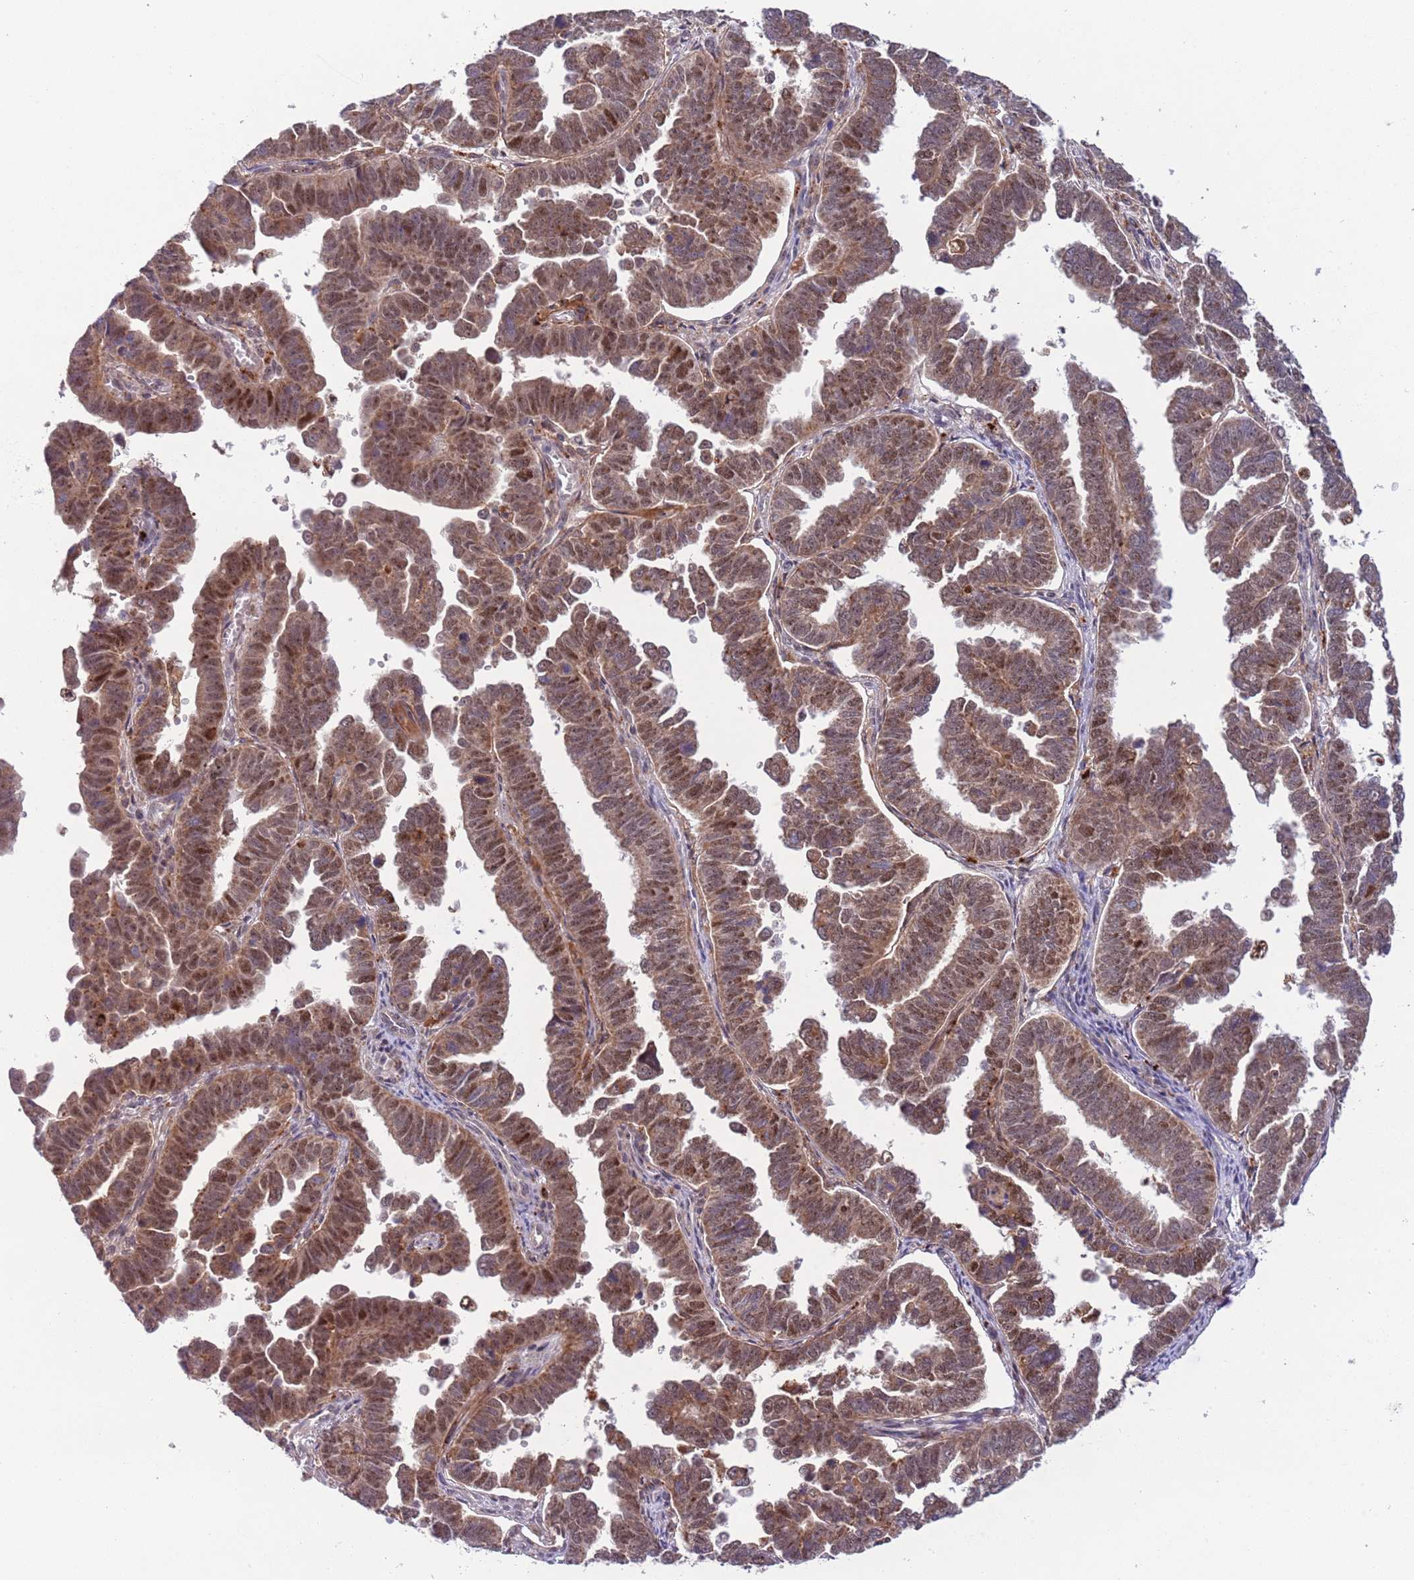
{"staining": {"intensity": "moderate", "quantity": ">75%", "location": "cytoplasmic/membranous,nuclear"}, "tissue": "endometrial cancer", "cell_type": "Tumor cells", "image_type": "cancer", "snomed": [{"axis": "morphology", "description": "Adenocarcinoma, NOS"}, {"axis": "topography", "description": "Endometrium"}], "caption": "This image exhibits immunohistochemistry staining of human endometrial adenocarcinoma, with medium moderate cytoplasmic/membranous and nuclear positivity in about >75% of tumor cells.", "gene": "TRIM27", "patient": {"sex": "female", "age": 75}}